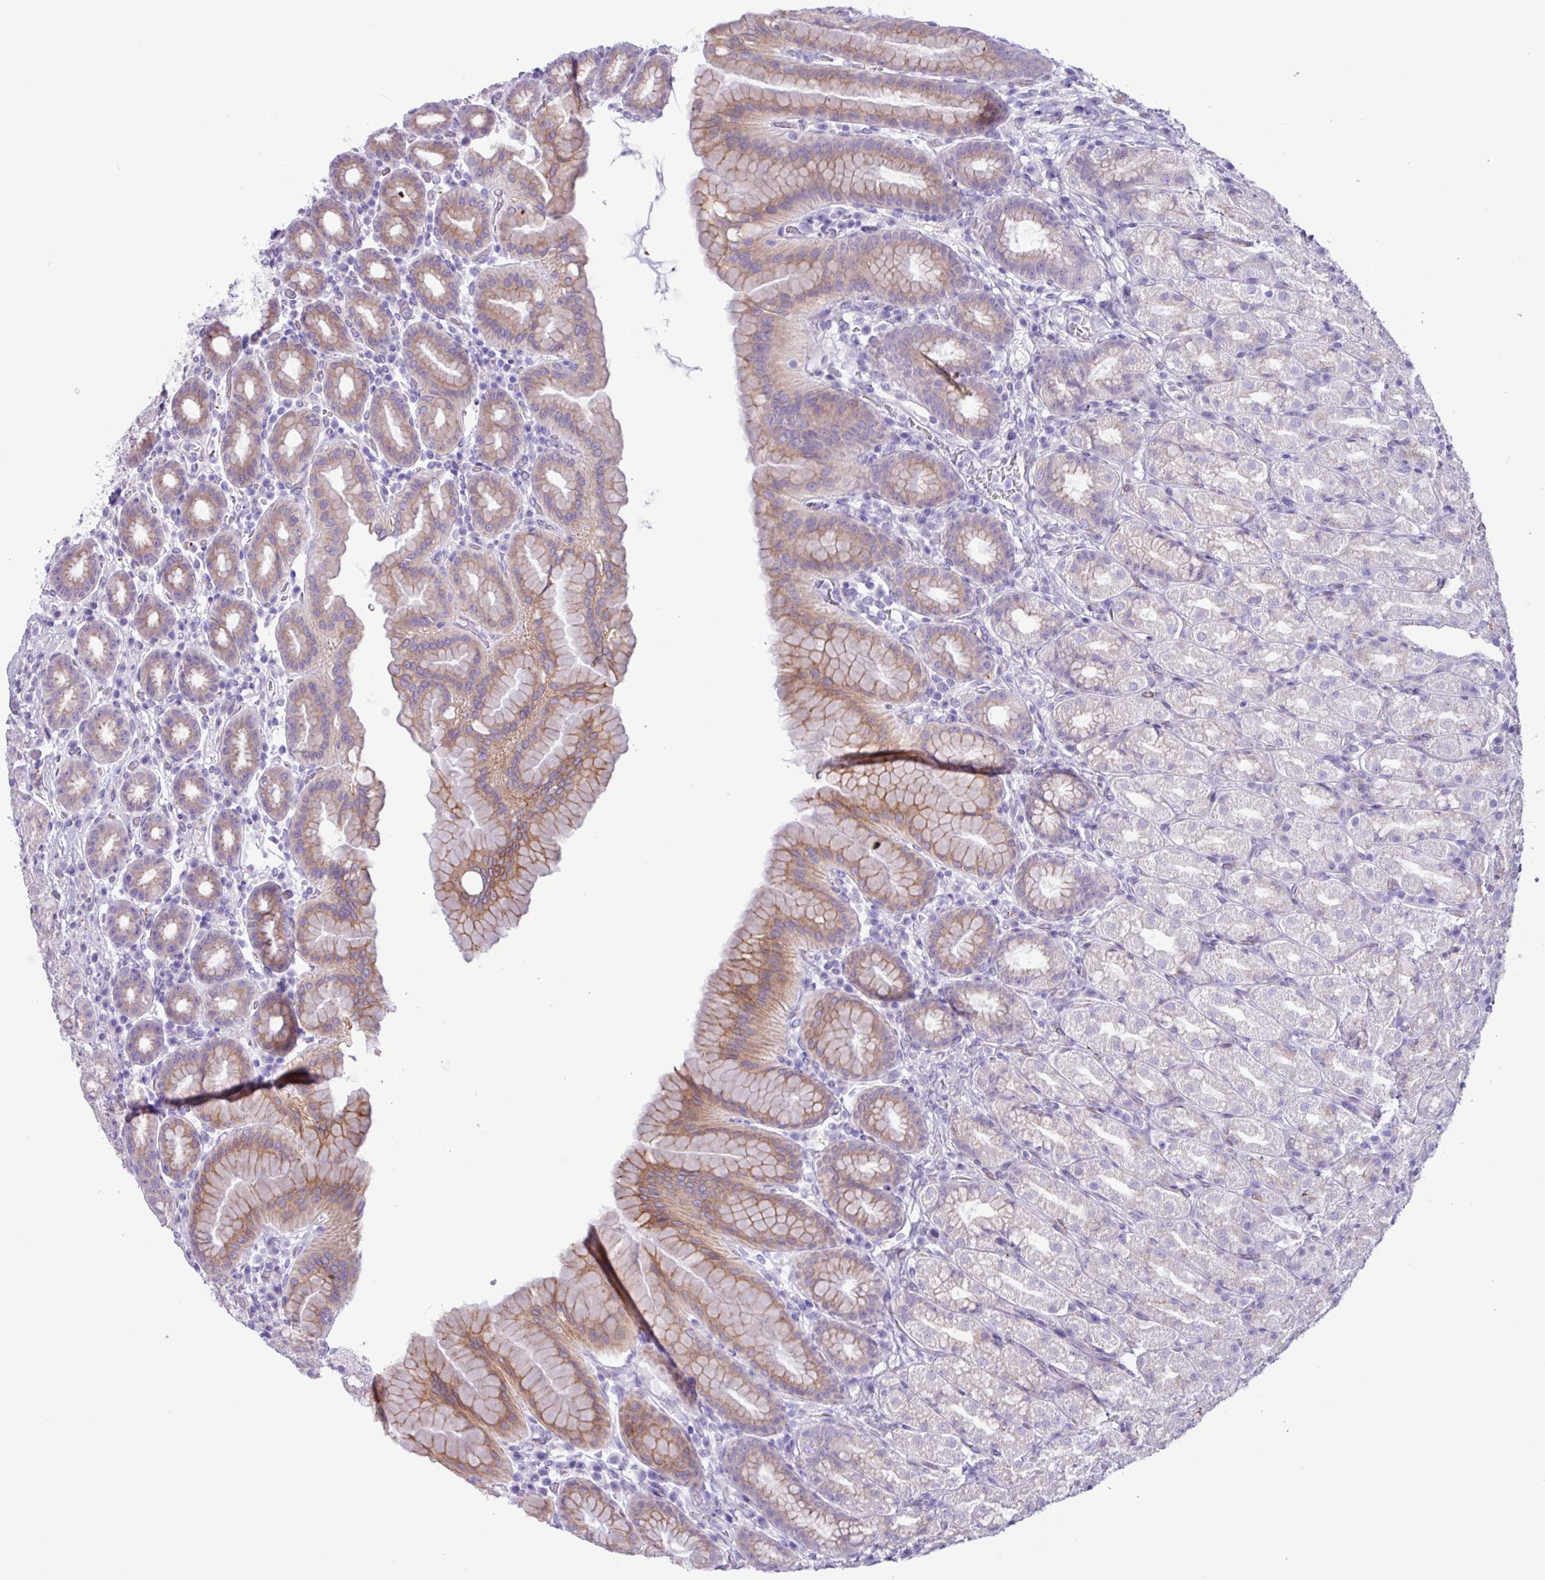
{"staining": {"intensity": "moderate", "quantity": "25%-75%", "location": "cytoplasmic/membranous"}, "tissue": "stomach", "cell_type": "Glandular cells", "image_type": "normal", "snomed": [{"axis": "morphology", "description": "Normal tissue, NOS"}, {"axis": "topography", "description": "Stomach, upper"}, {"axis": "topography", "description": "Stomach"}], "caption": "Human stomach stained for a protein (brown) exhibits moderate cytoplasmic/membranous positive positivity in approximately 25%-75% of glandular cells.", "gene": "SLC38A1", "patient": {"sex": "male", "age": 68}}